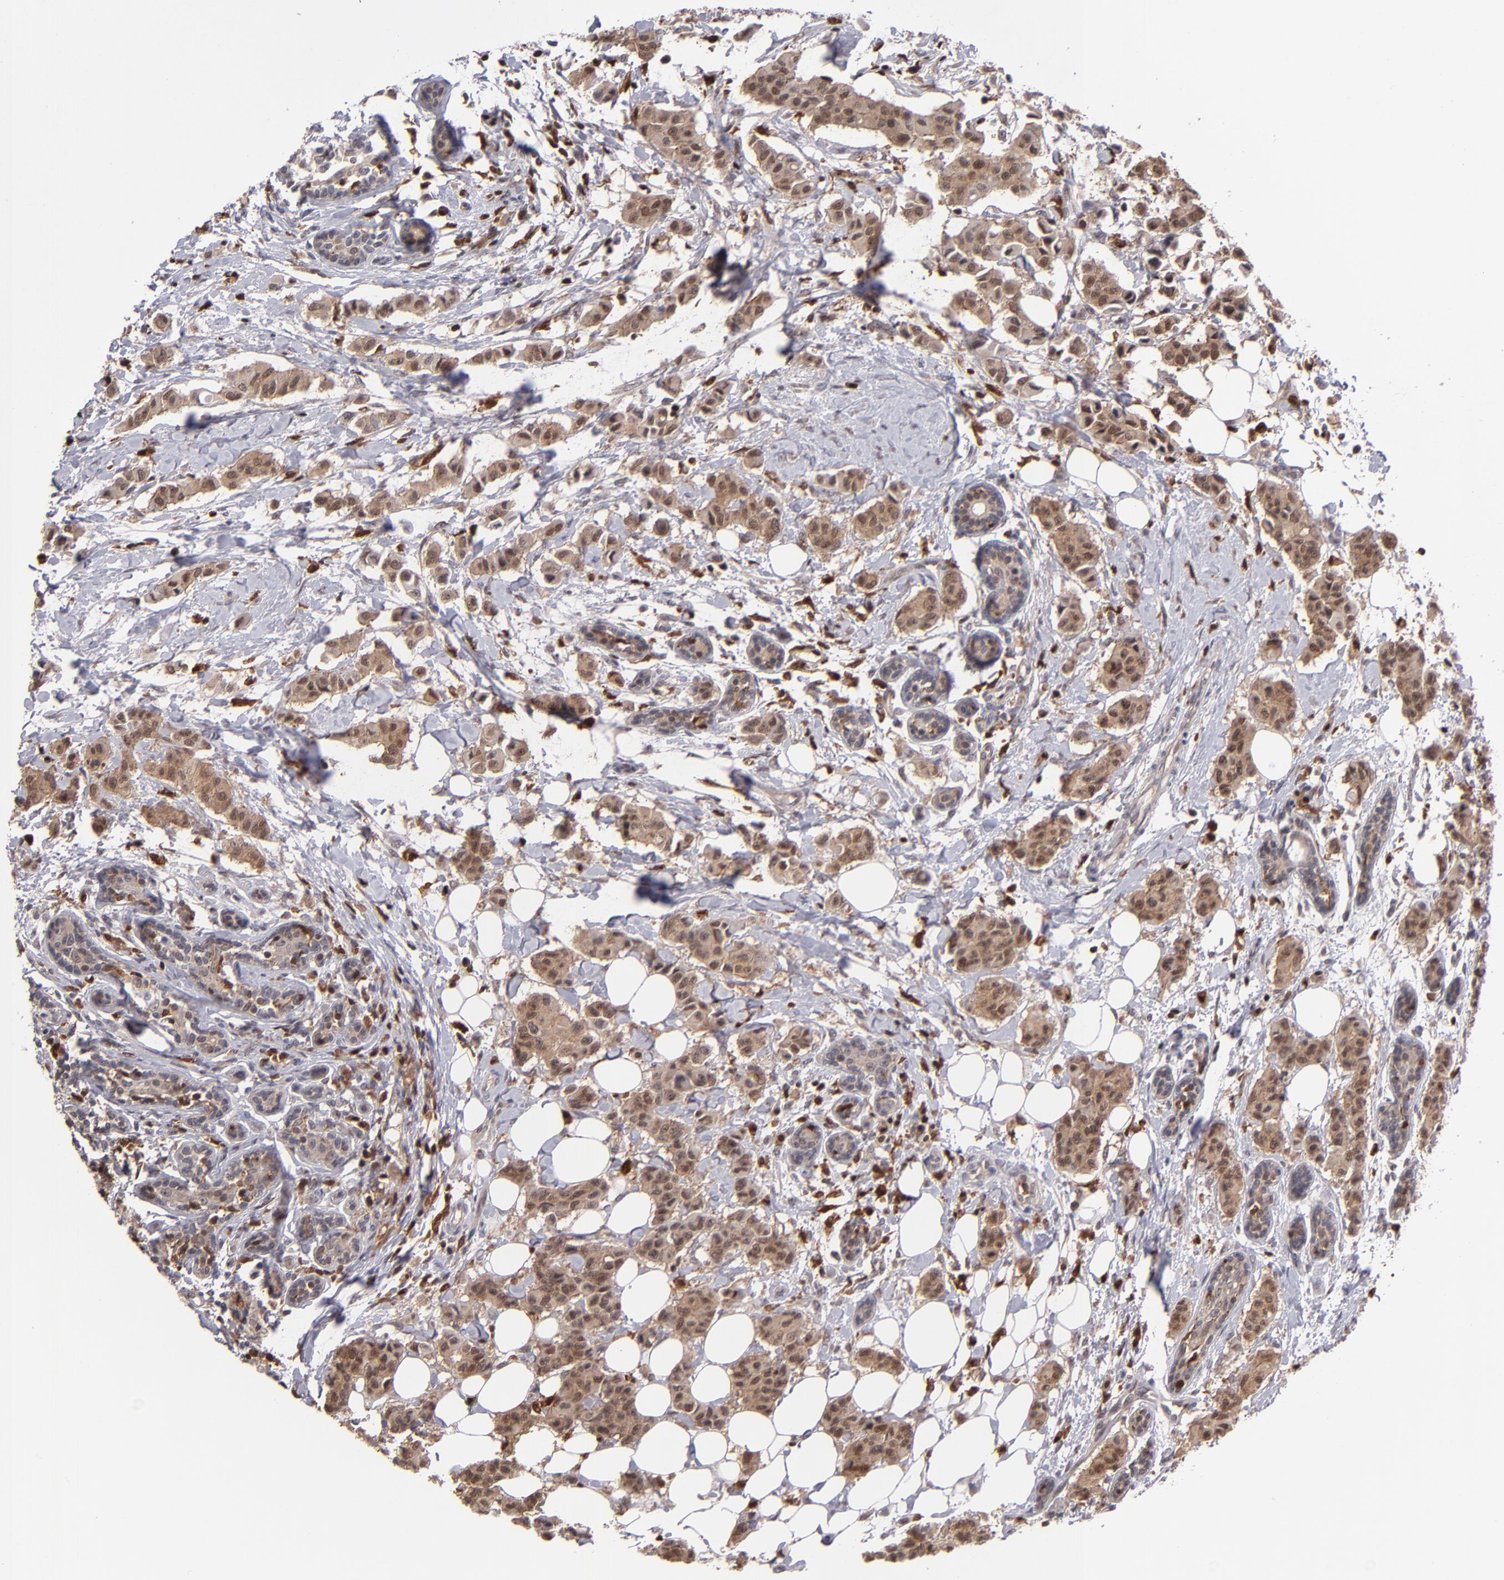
{"staining": {"intensity": "moderate", "quantity": ">75%", "location": "cytoplasmic/membranous,nuclear"}, "tissue": "breast cancer", "cell_type": "Tumor cells", "image_type": "cancer", "snomed": [{"axis": "morphology", "description": "Duct carcinoma"}, {"axis": "topography", "description": "Breast"}], "caption": "Breast cancer was stained to show a protein in brown. There is medium levels of moderate cytoplasmic/membranous and nuclear staining in approximately >75% of tumor cells. Using DAB (brown) and hematoxylin (blue) stains, captured at high magnification using brightfield microscopy.", "gene": "GRB2", "patient": {"sex": "female", "age": 40}}